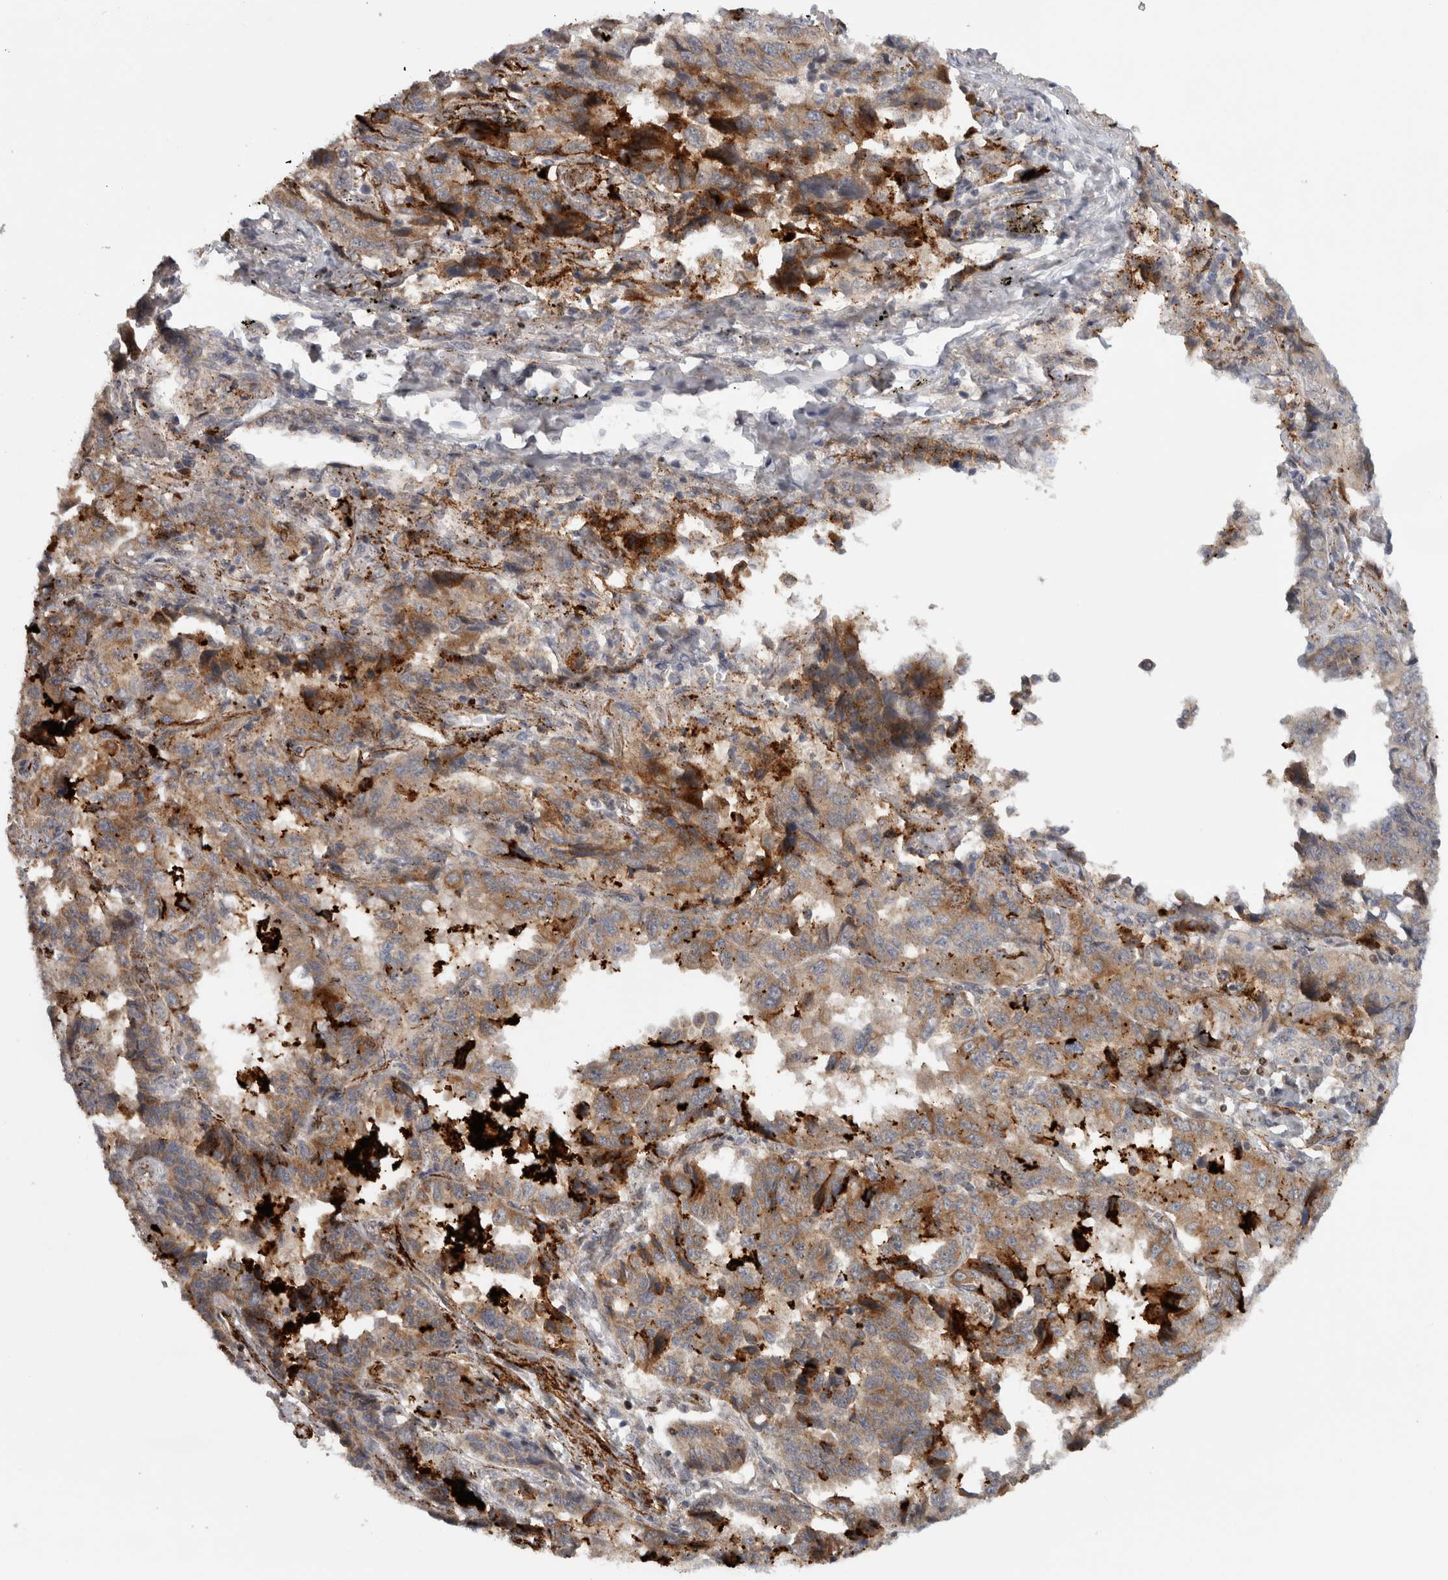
{"staining": {"intensity": "moderate", "quantity": ">75%", "location": "cytoplasmic/membranous"}, "tissue": "lung cancer", "cell_type": "Tumor cells", "image_type": "cancer", "snomed": [{"axis": "morphology", "description": "Adenocarcinoma, NOS"}, {"axis": "topography", "description": "Lung"}], "caption": "Approximately >75% of tumor cells in human lung adenocarcinoma reveal moderate cytoplasmic/membranous protein staining as visualized by brown immunohistochemical staining.", "gene": "KDM8", "patient": {"sex": "female", "age": 51}}